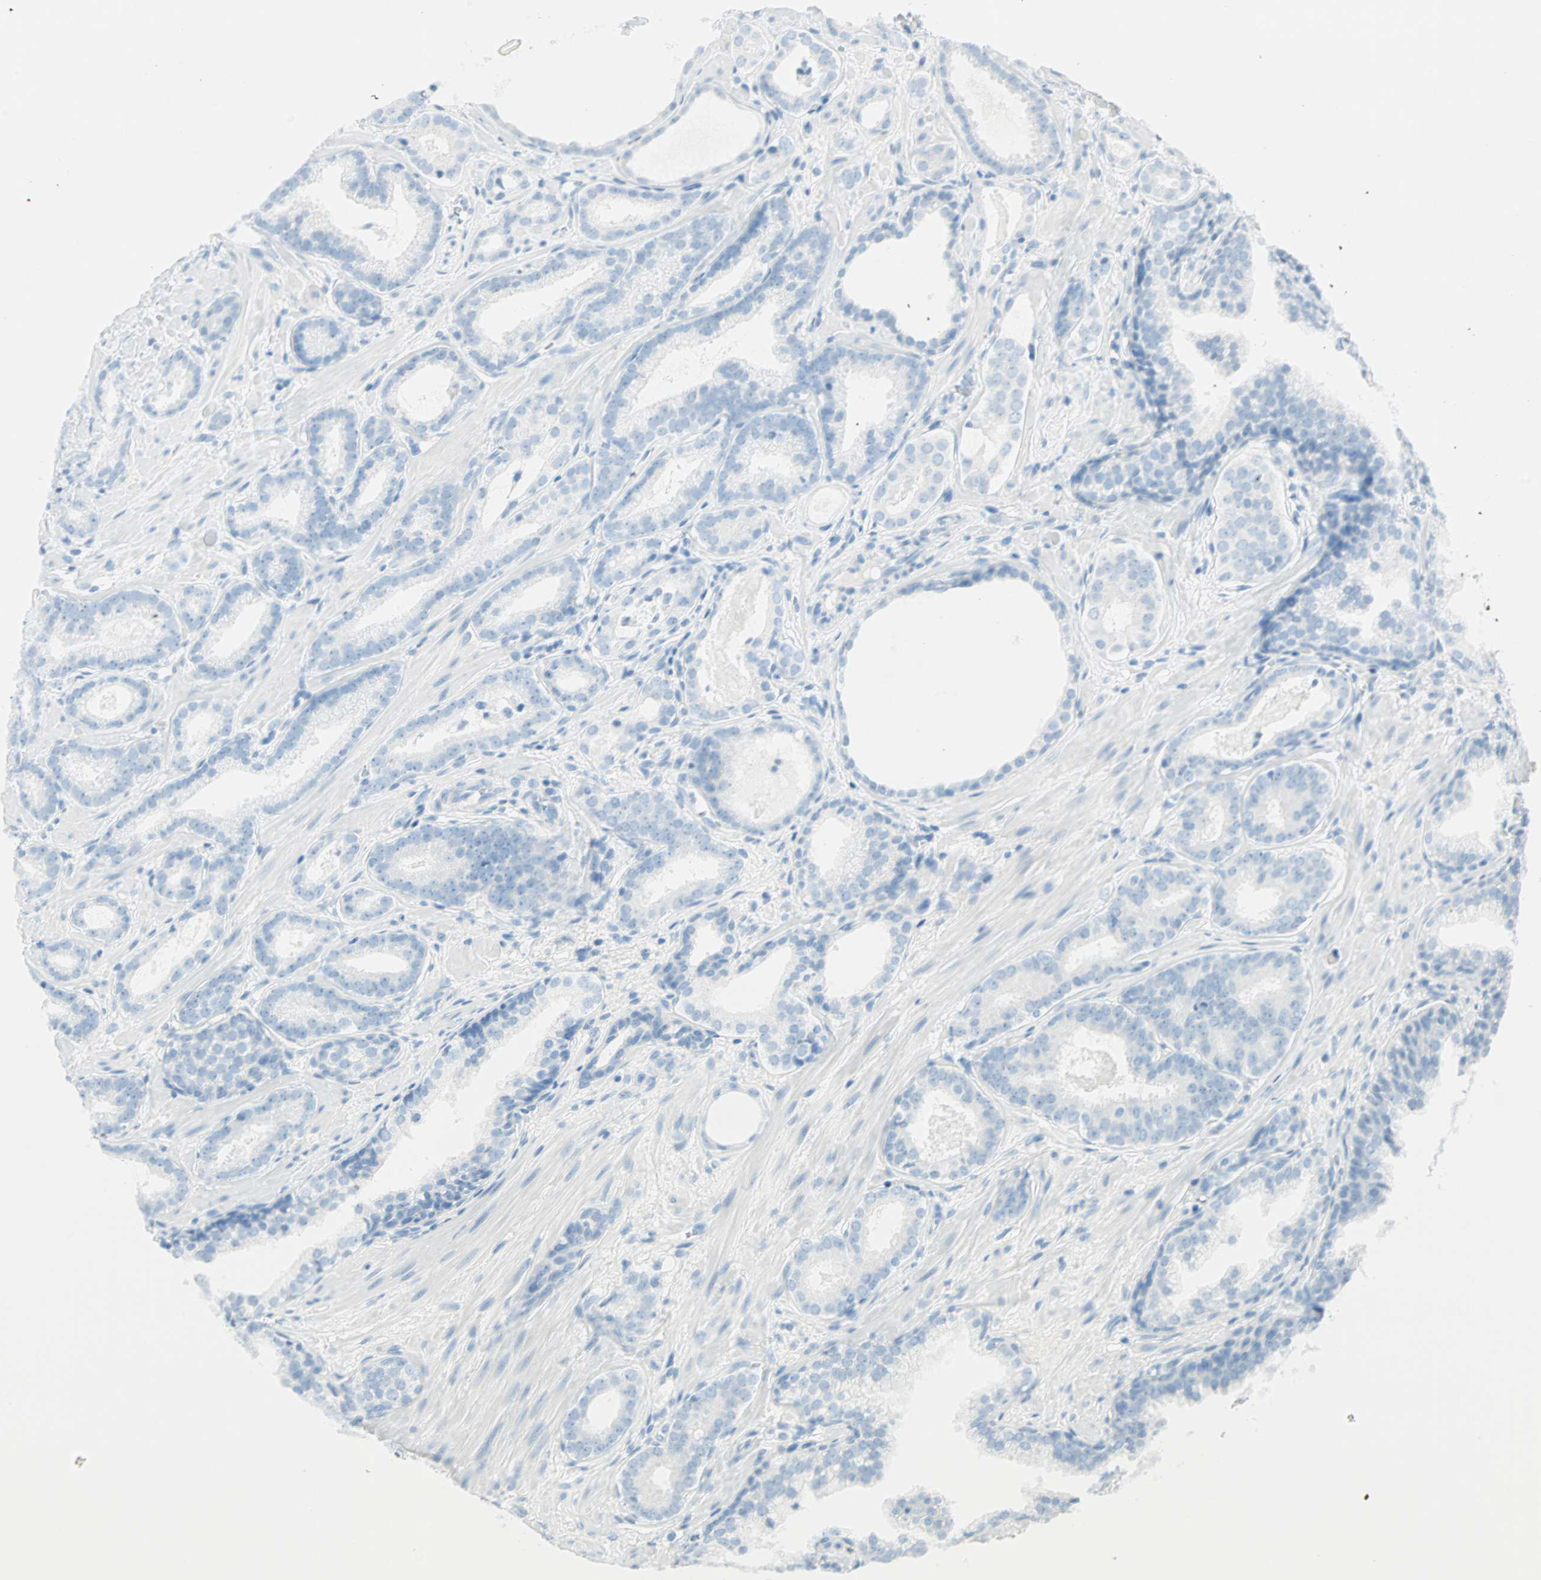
{"staining": {"intensity": "negative", "quantity": "none", "location": "none"}, "tissue": "prostate cancer", "cell_type": "Tumor cells", "image_type": "cancer", "snomed": [{"axis": "morphology", "description": "Adenocarcinoma, Low grade"}, {"axis": "topography", "description": "Prostate"}], "caption": "There is no significant staining in tumor cells of prostate cancer.", "gene": "NES", "patient": {"sex": "male", "age": 57}}